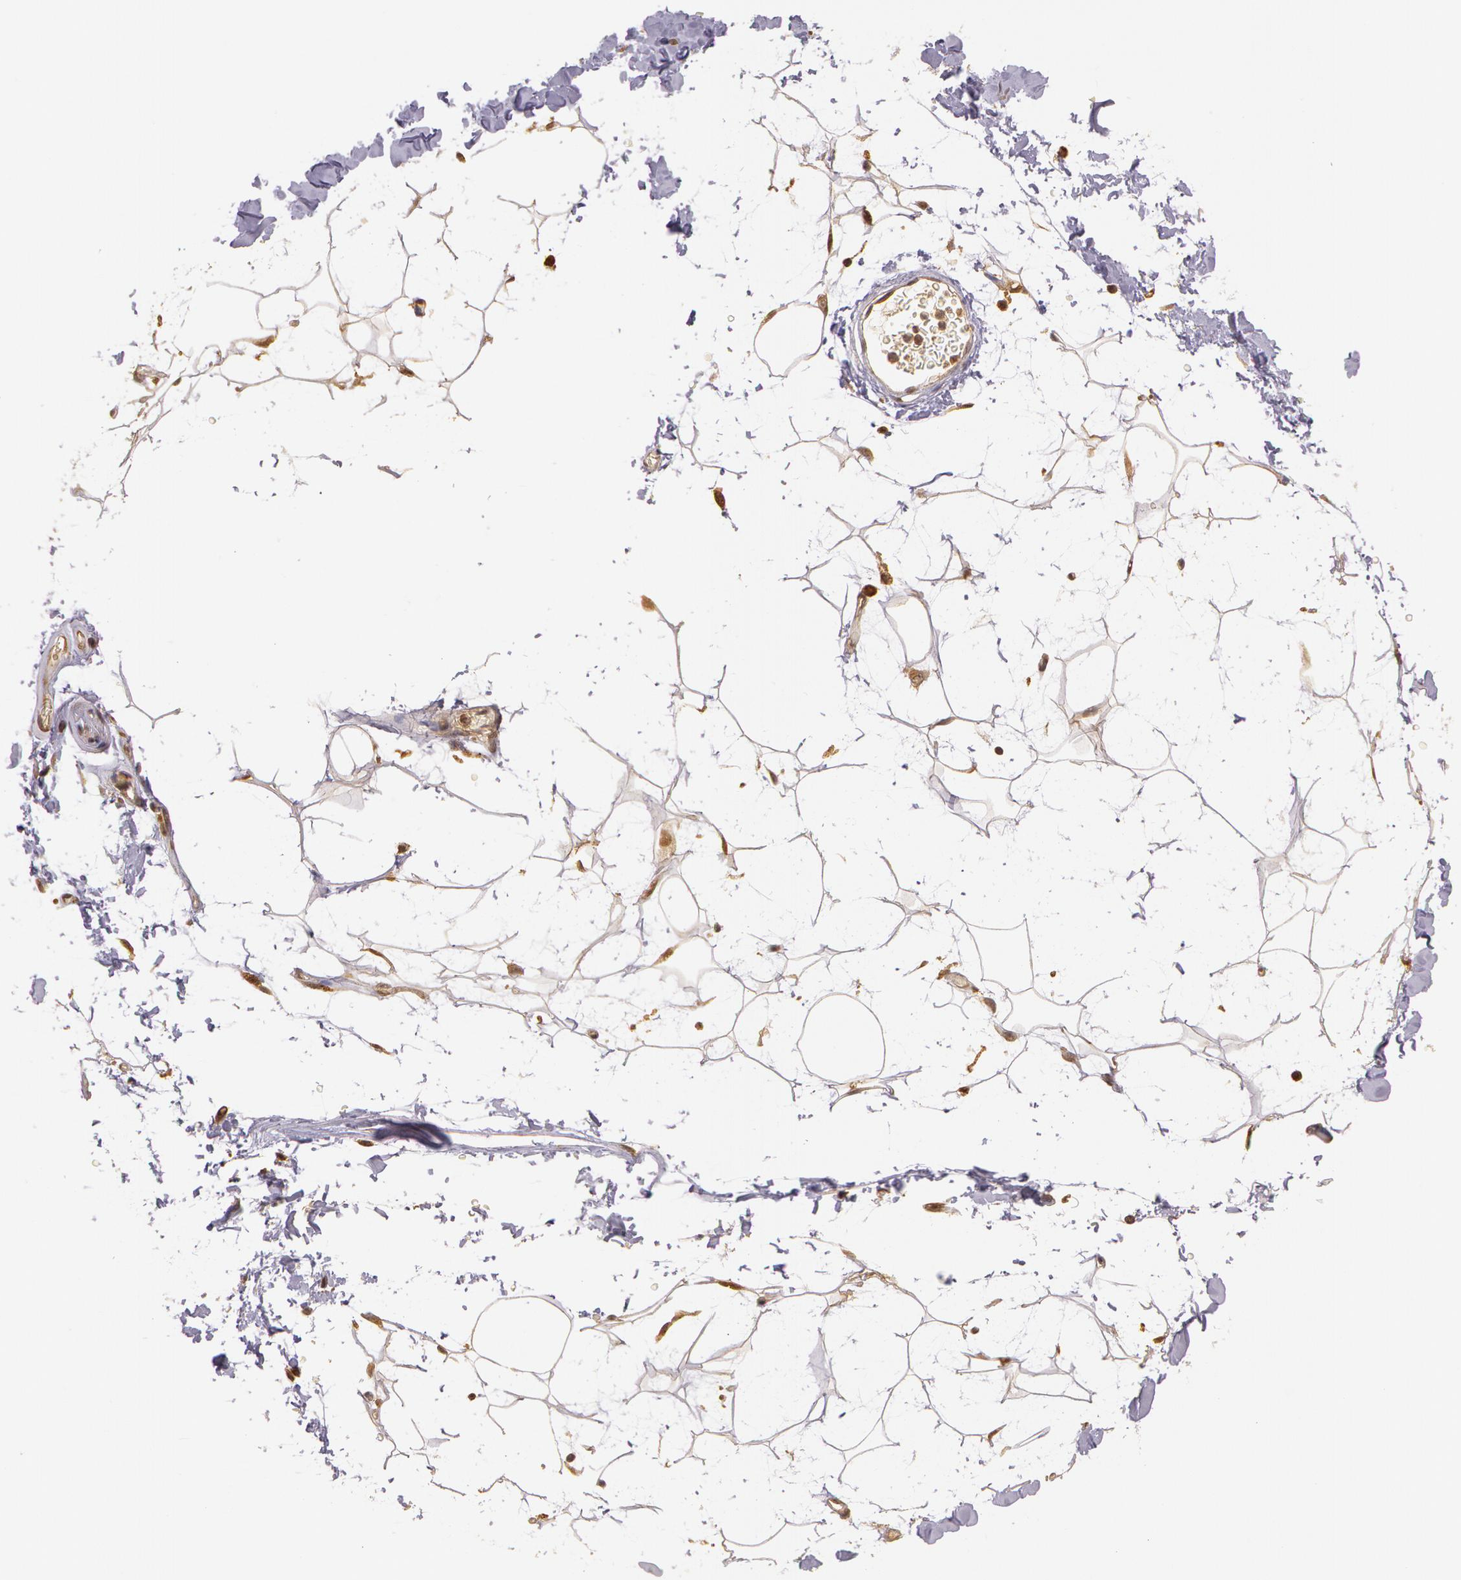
{"staining": {"intensity": "weak", "quantity": "25%-75%", "location": "cytoplasmic/membranous"}, "tissue": "adipose tissue", "cell_type": "Adipocytes", "image_type": "normal", "snomed": [{"axis": "morphology", "description": "Normal tissue, NOS"}, {"axis": "topography", "description": "Soft tissue"}], "caption": "Adipose tissue stained with immunohistochemistry displays weak cytoplasmic/membranous staining in about 25%-75% of adipocytes. Immunohistochemistry (ihc) stains the protein in brown and the nuclei are stained blue.", "gene": "ASCC2", "patient": {"sex": "male", "age": 72}}